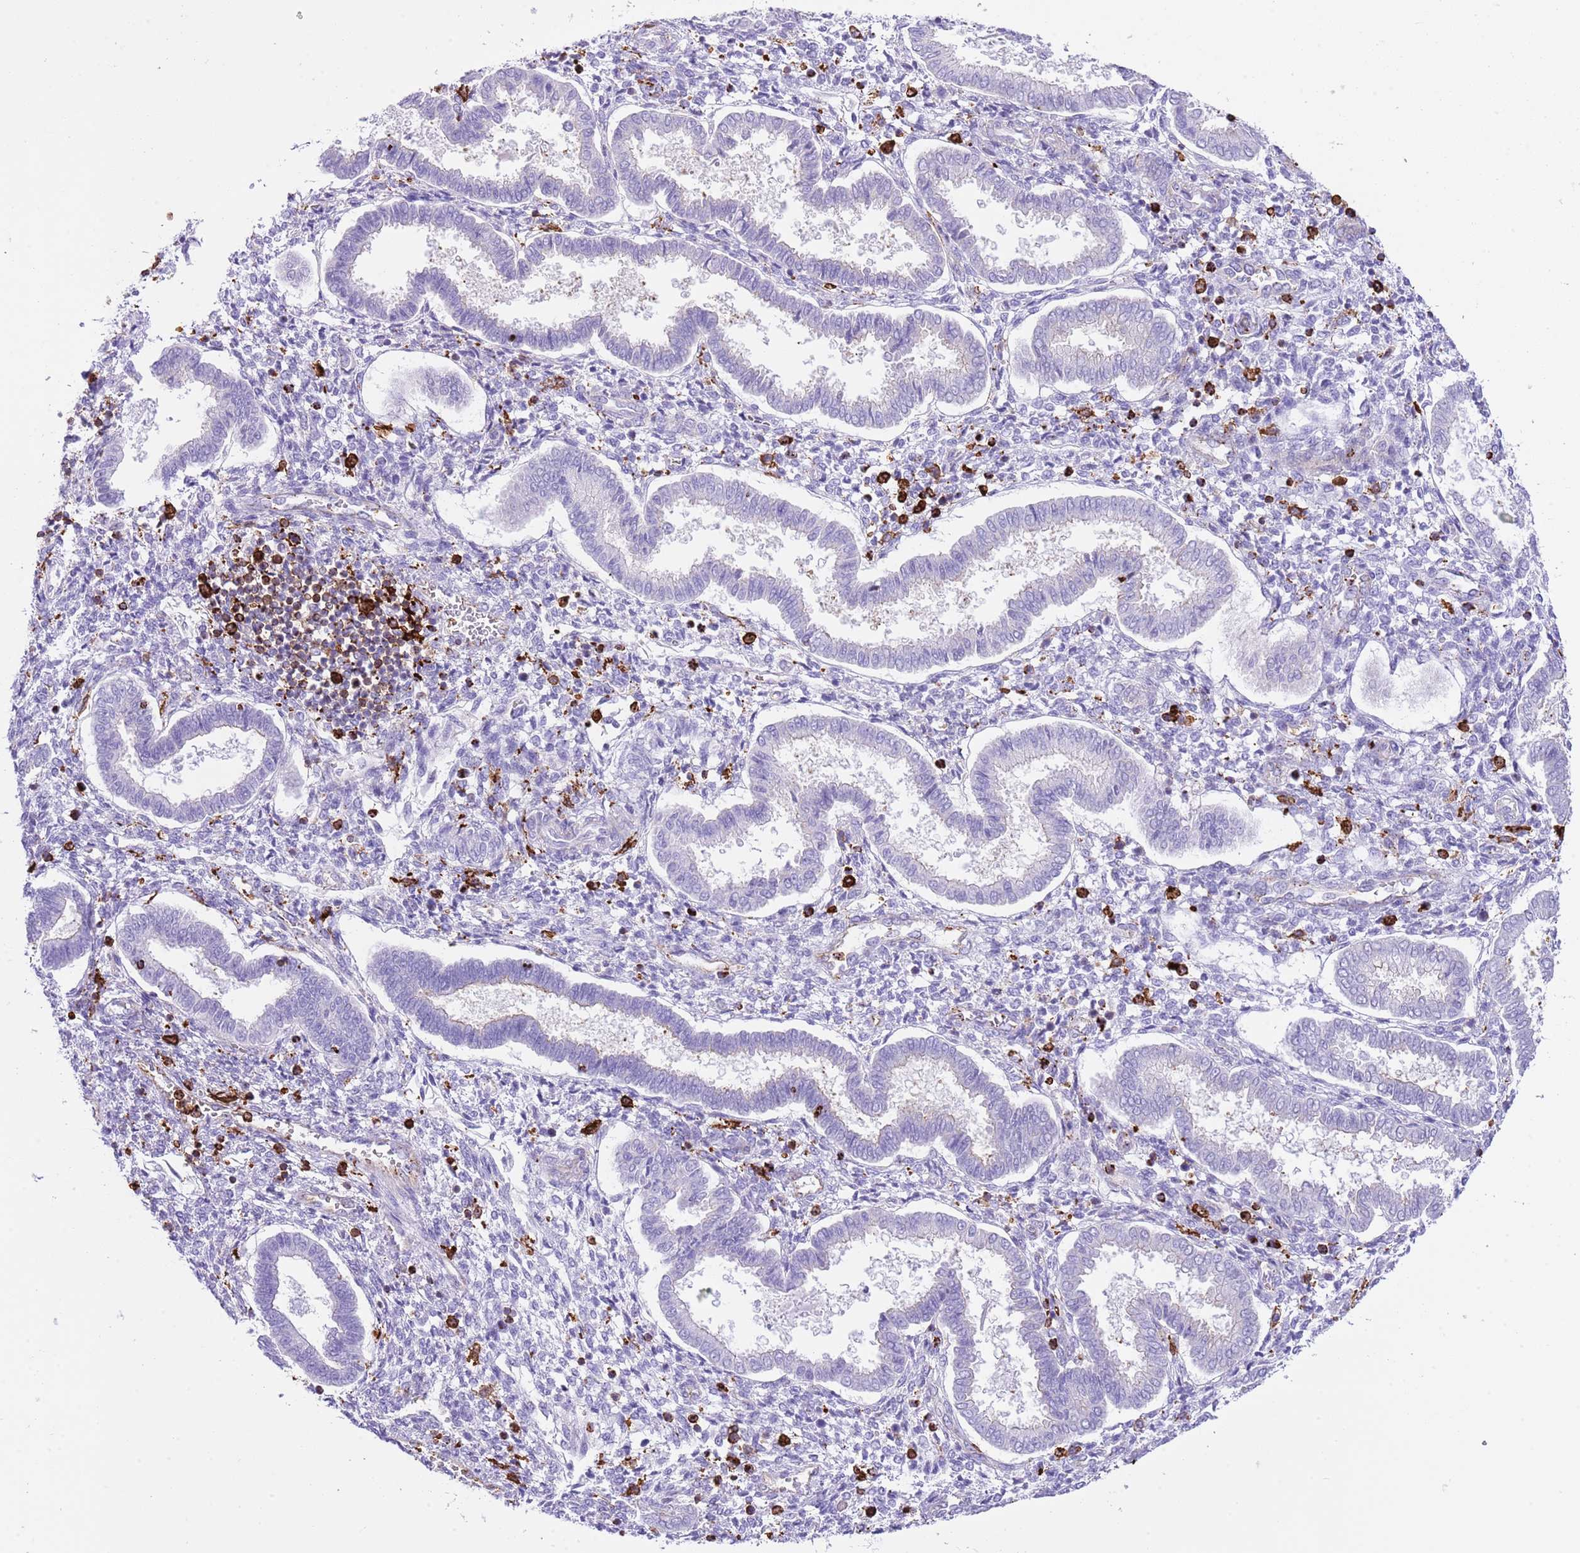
{"staining": {"intensity": "strong", "quantity": "<25%", "location": "cytoplasmic/membranous"}, "tissue": "endometrium", "cell_type": "Cells in endometrial stroma", "image_type": "normal", "snomed": [{"axis": "morphology", "description": "Normal tissue, NOS"}, {"axis": "topography", "description": "Endometrium"}], "caption": "Strong cytoplasmic/membranous positivity is appreciated in approximately <25% of cells in endometrial stroma in normal endometrium.", "gene": "EFHD2", "patient": {"sex": "female", "age": 24}}